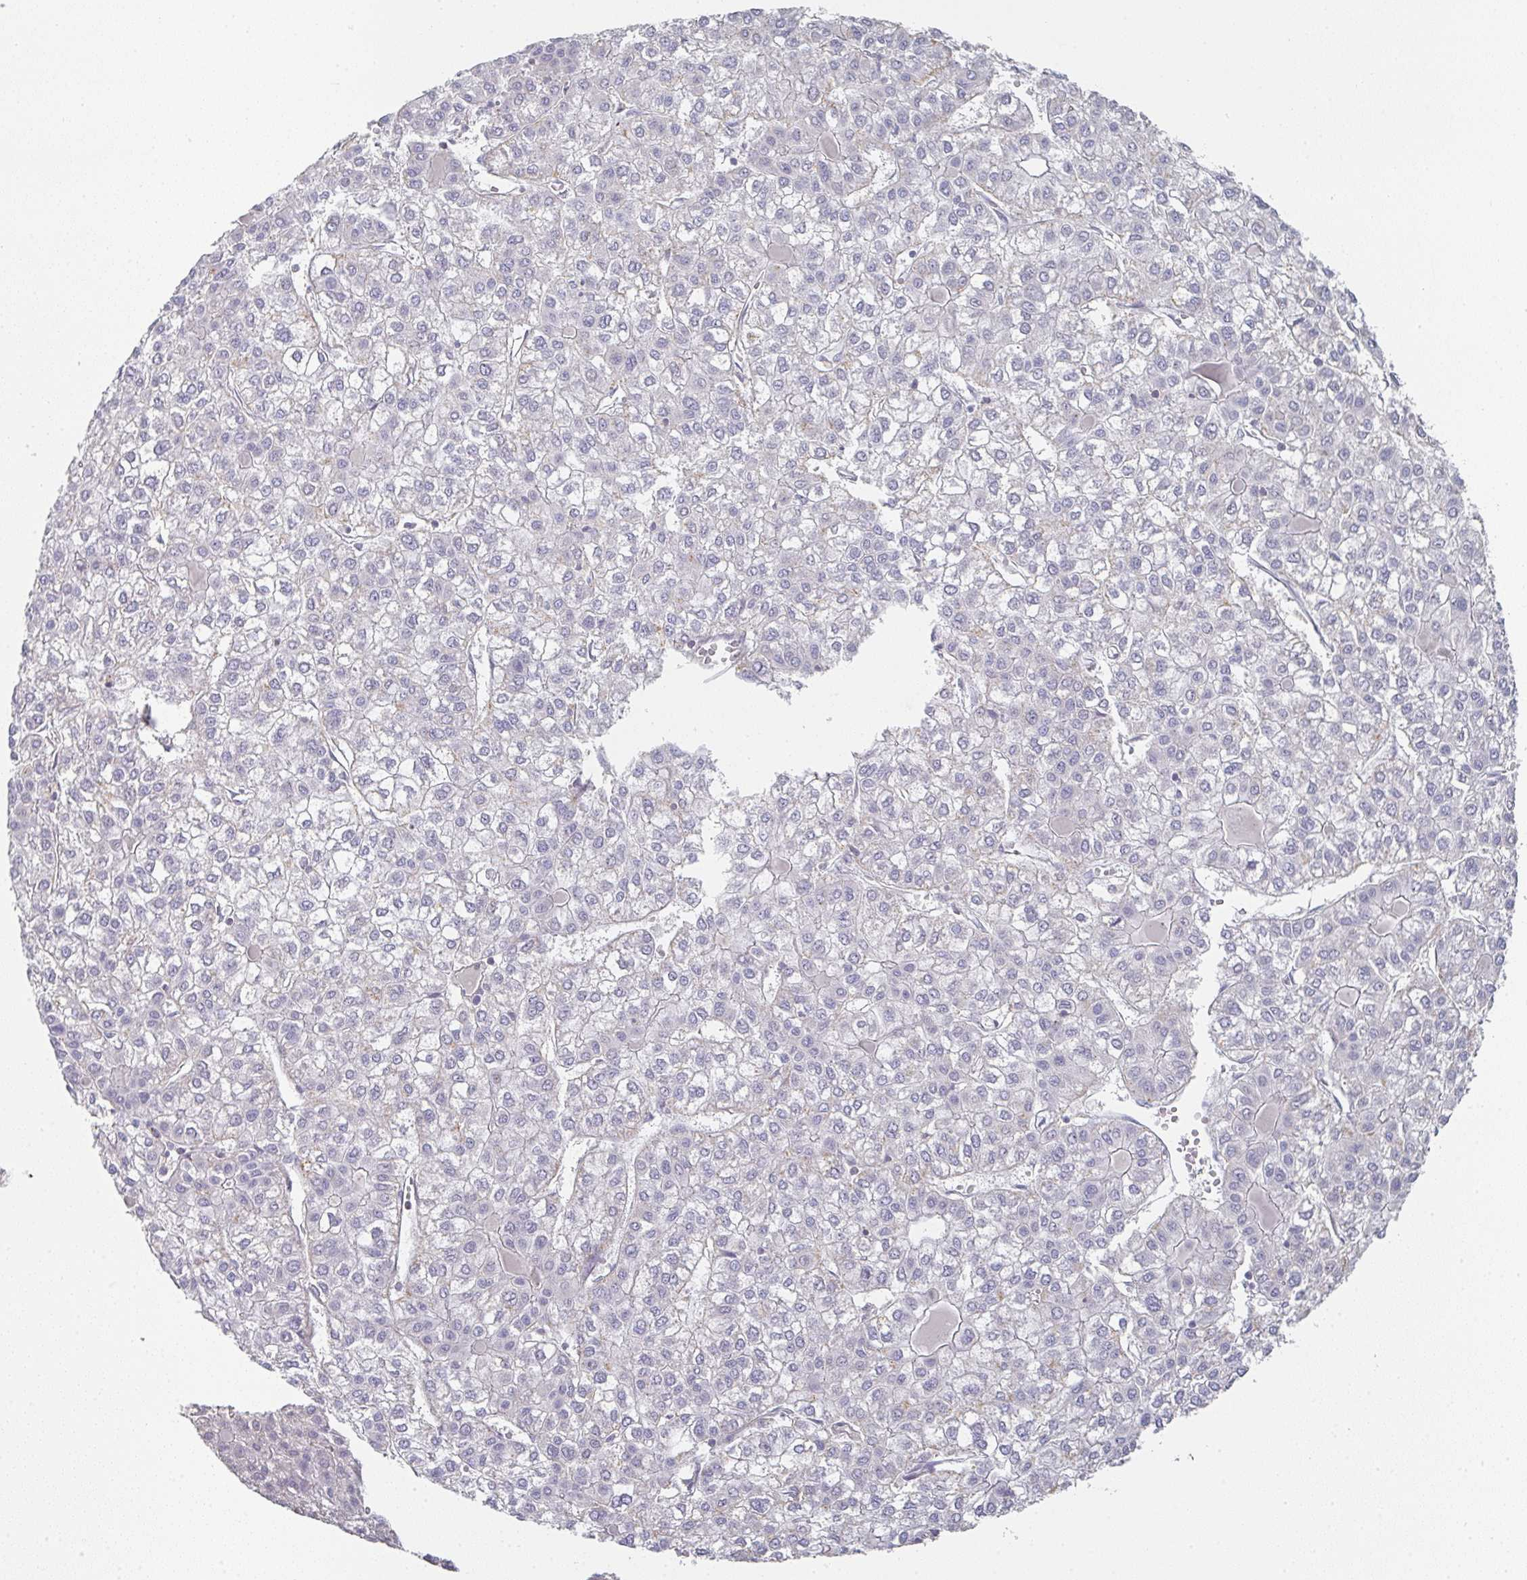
{"staining": {"intensity": "negative", "quantity": "none", "location": "none"}, "tissue": "liver cancer", "cell_type": "Tumor cells", "image_type": "cancer", "snomed": [{"axis": "morphology", "description": "Carcinoma, Hepatocellular, NOS"}, {"axis": "topography", "description": "Liver"}], "caption": "A histopathology image of liver cancer (hepatocellular carcinoma) stained for a protein reveals no brown staining in tumor cells.", "gene": "CHMP5", "patient": {"sex": "female", "age": 43}}